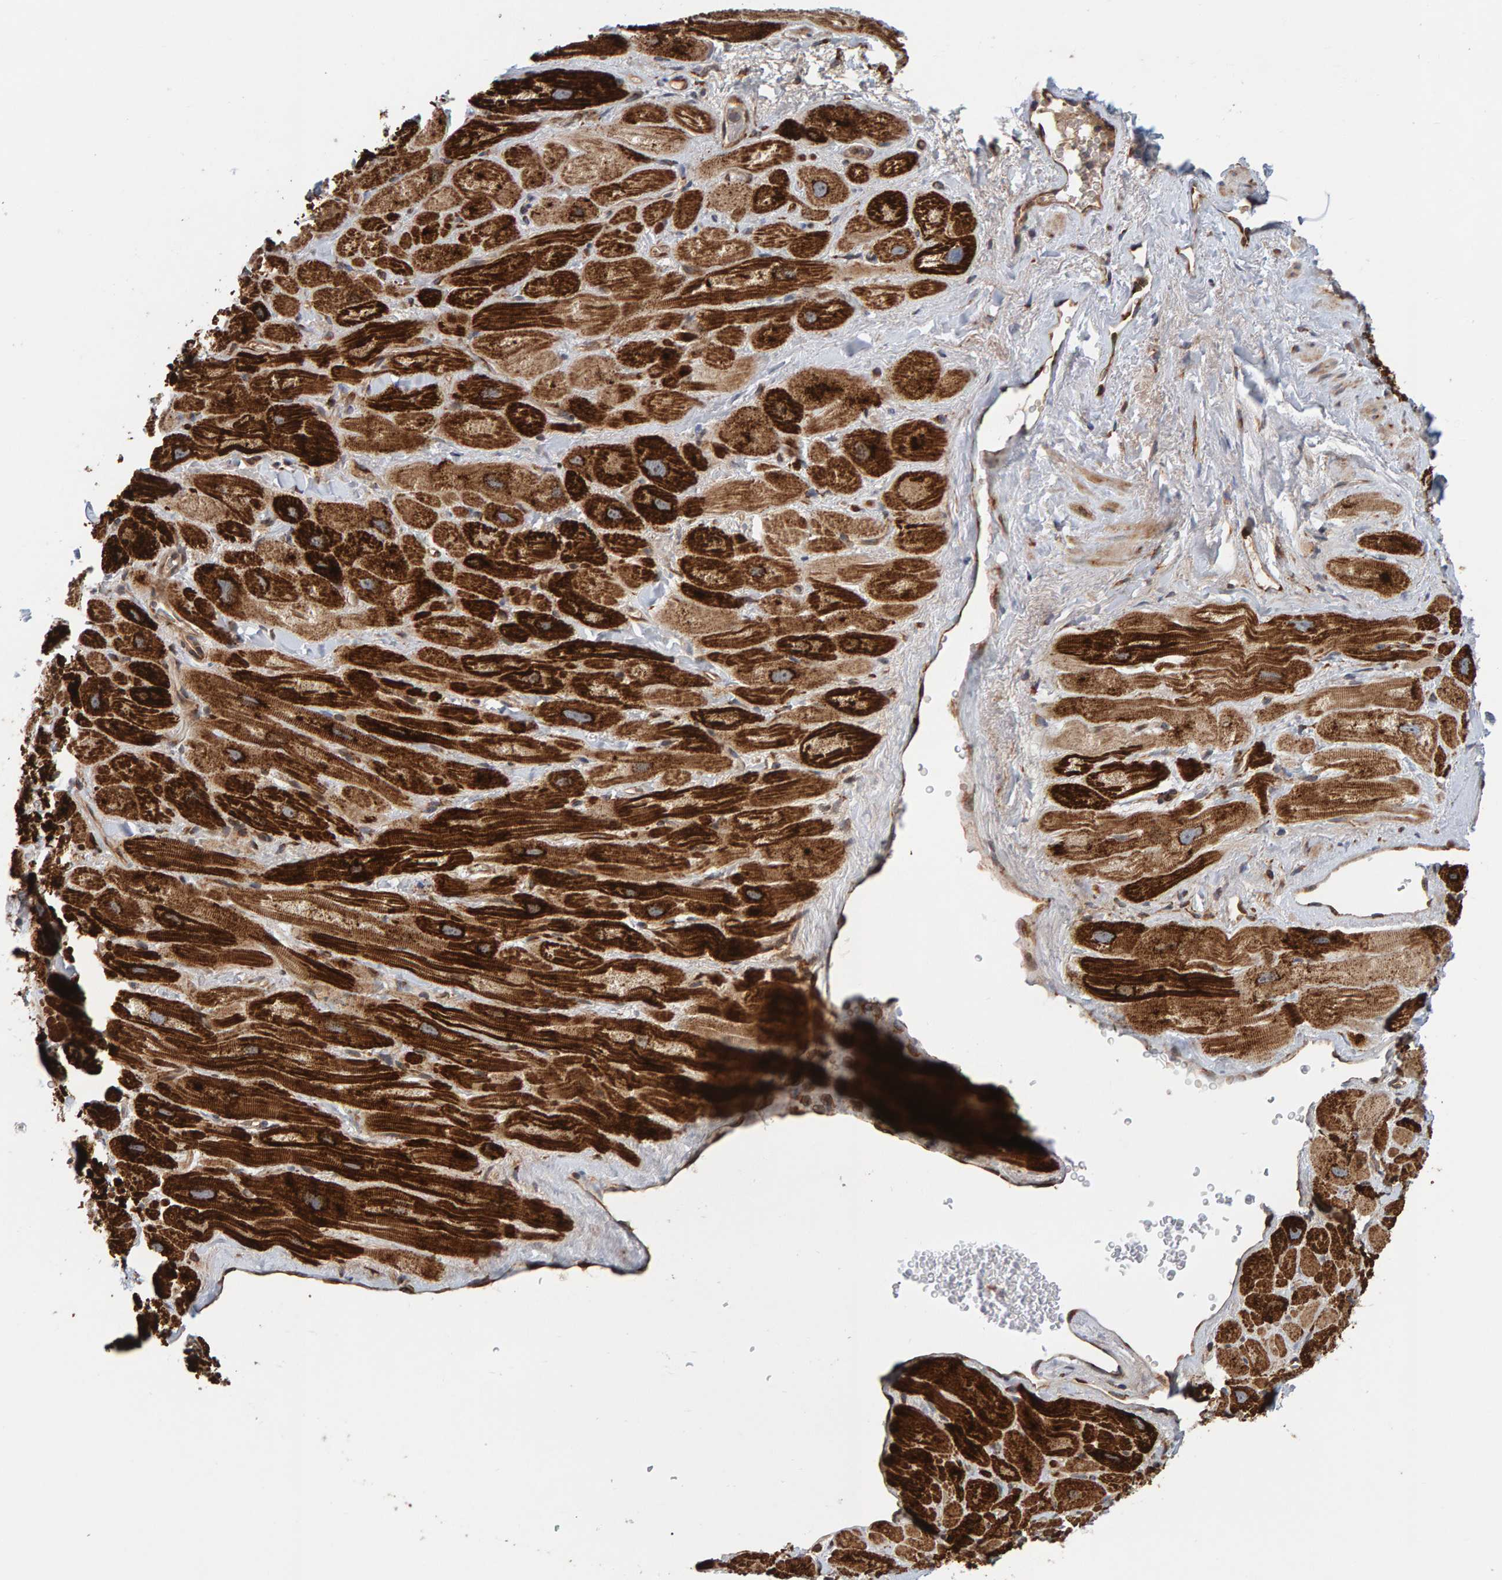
{"staining": {"intensity": "moderate", "quantity": ">75%", "location": "cytoplasmic/membranous"}, "tissue": "heart muscle", "cell_type": "Cardiomyocytes", "image_type": "normal", "snomed": [{"axis": "morphology", "description": "Normal tissue, NOS"}, {"axis": "topography", "description": "Heart"}], "caption": "High-power microscopy captured an immunohistochemistry (IHC) histopathology image of normal heart muscle, revealing moderate cytoplasmic/membranous positivity in approximately >75% of cardiomyocytes. (Stains: DAB in brown, nuclei in blue, Microscopy: brightfield microscopy at high magnification).", "gene": "BAIAP2", "patient": {"sex": "male", "age": 49}}